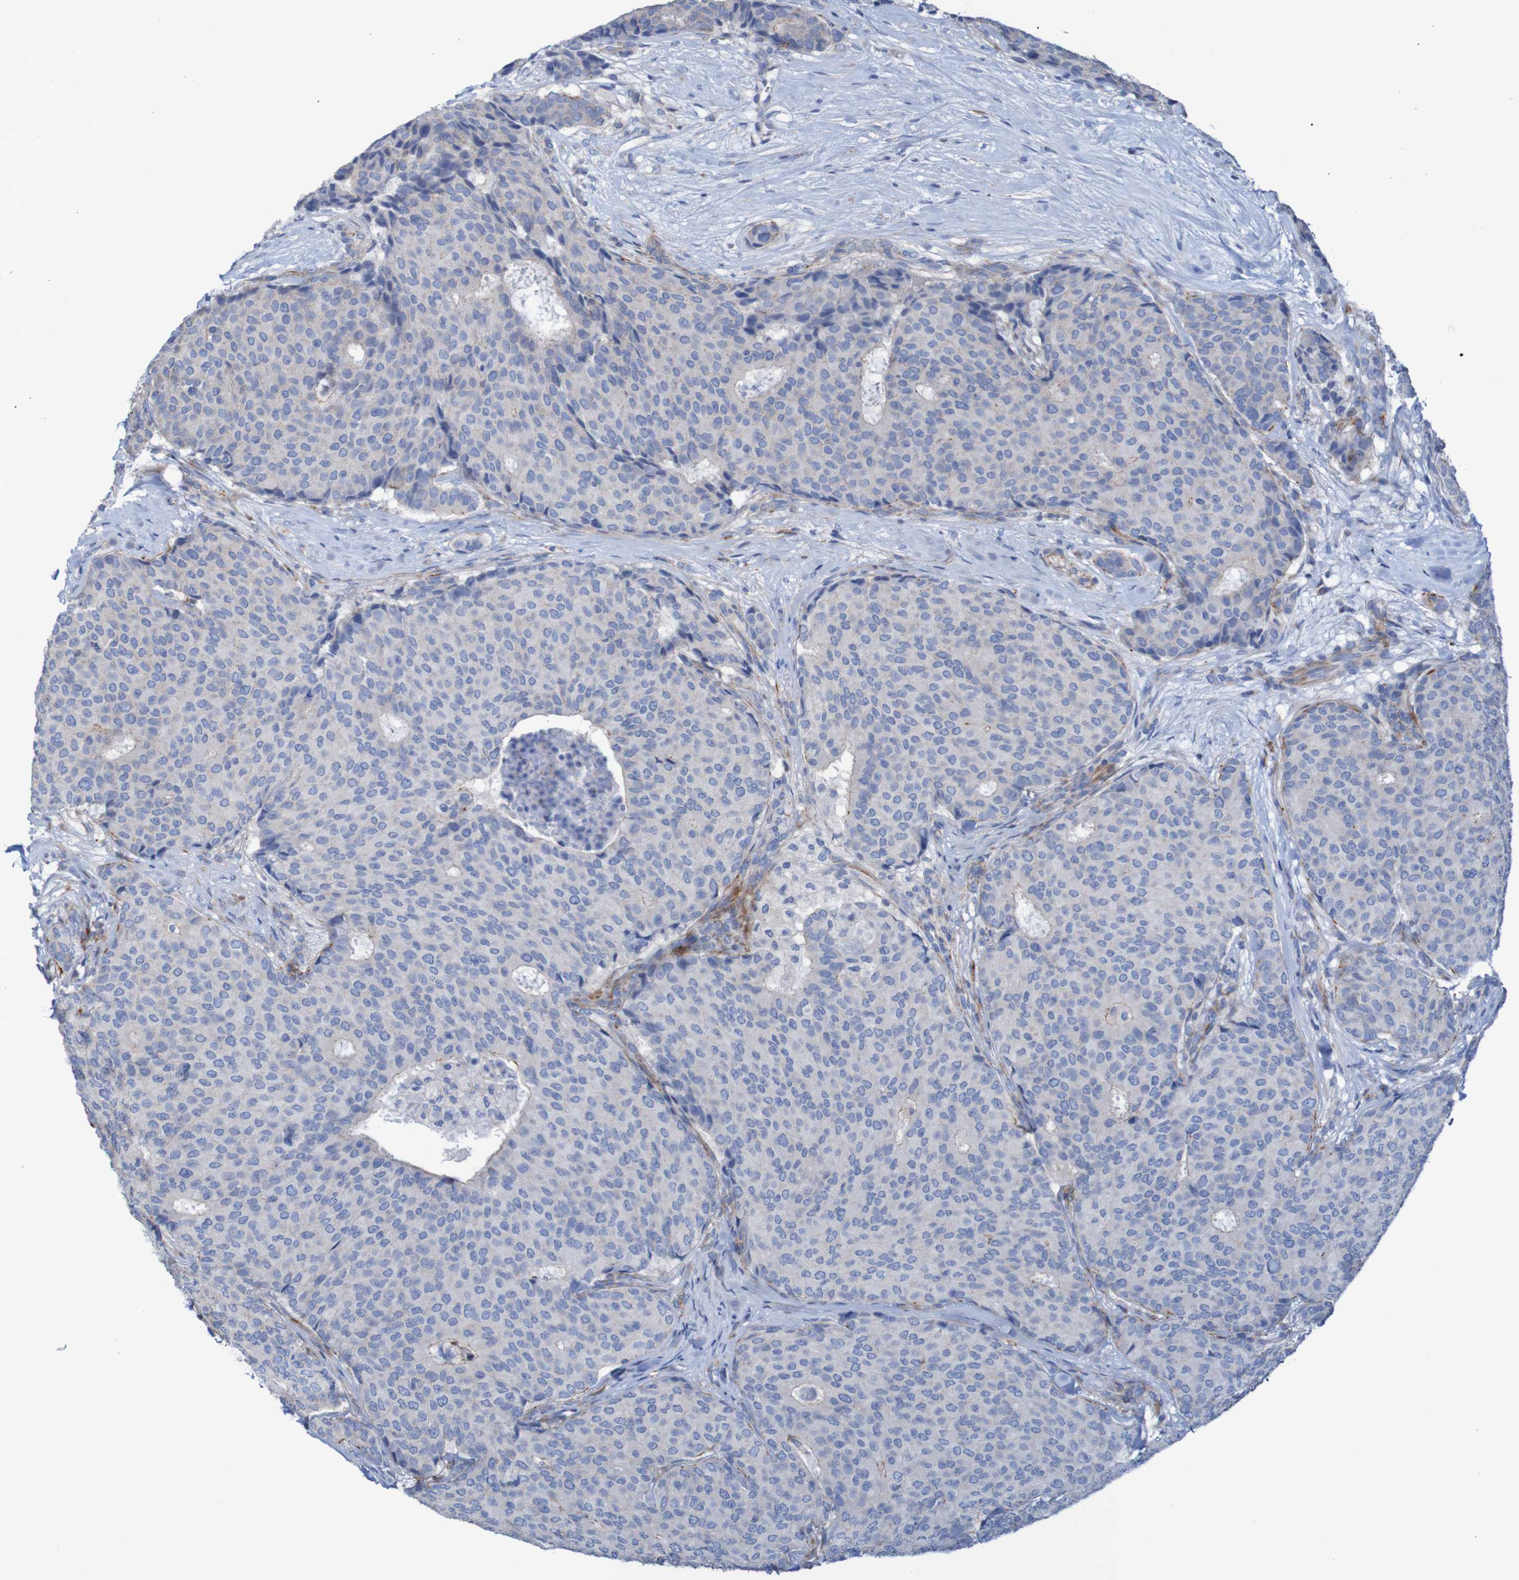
{"staining": {"intensity": "negative", "quantity": "none", "location": "none"}, "tissue": "breast cancer", "cell_type": "Tumor cells", "image_type": "cancer", "snomed": [{"axis": "morphology", "description": "Duct carcinoma"}, {"axis": "topography", "description": "Breast"}], "caption": "This is an IHC histopathology image of human breast cancer. There is no staining in tumor cells.", "gene": "RNF182", "patient": {"sex": "female", "age": 75}}